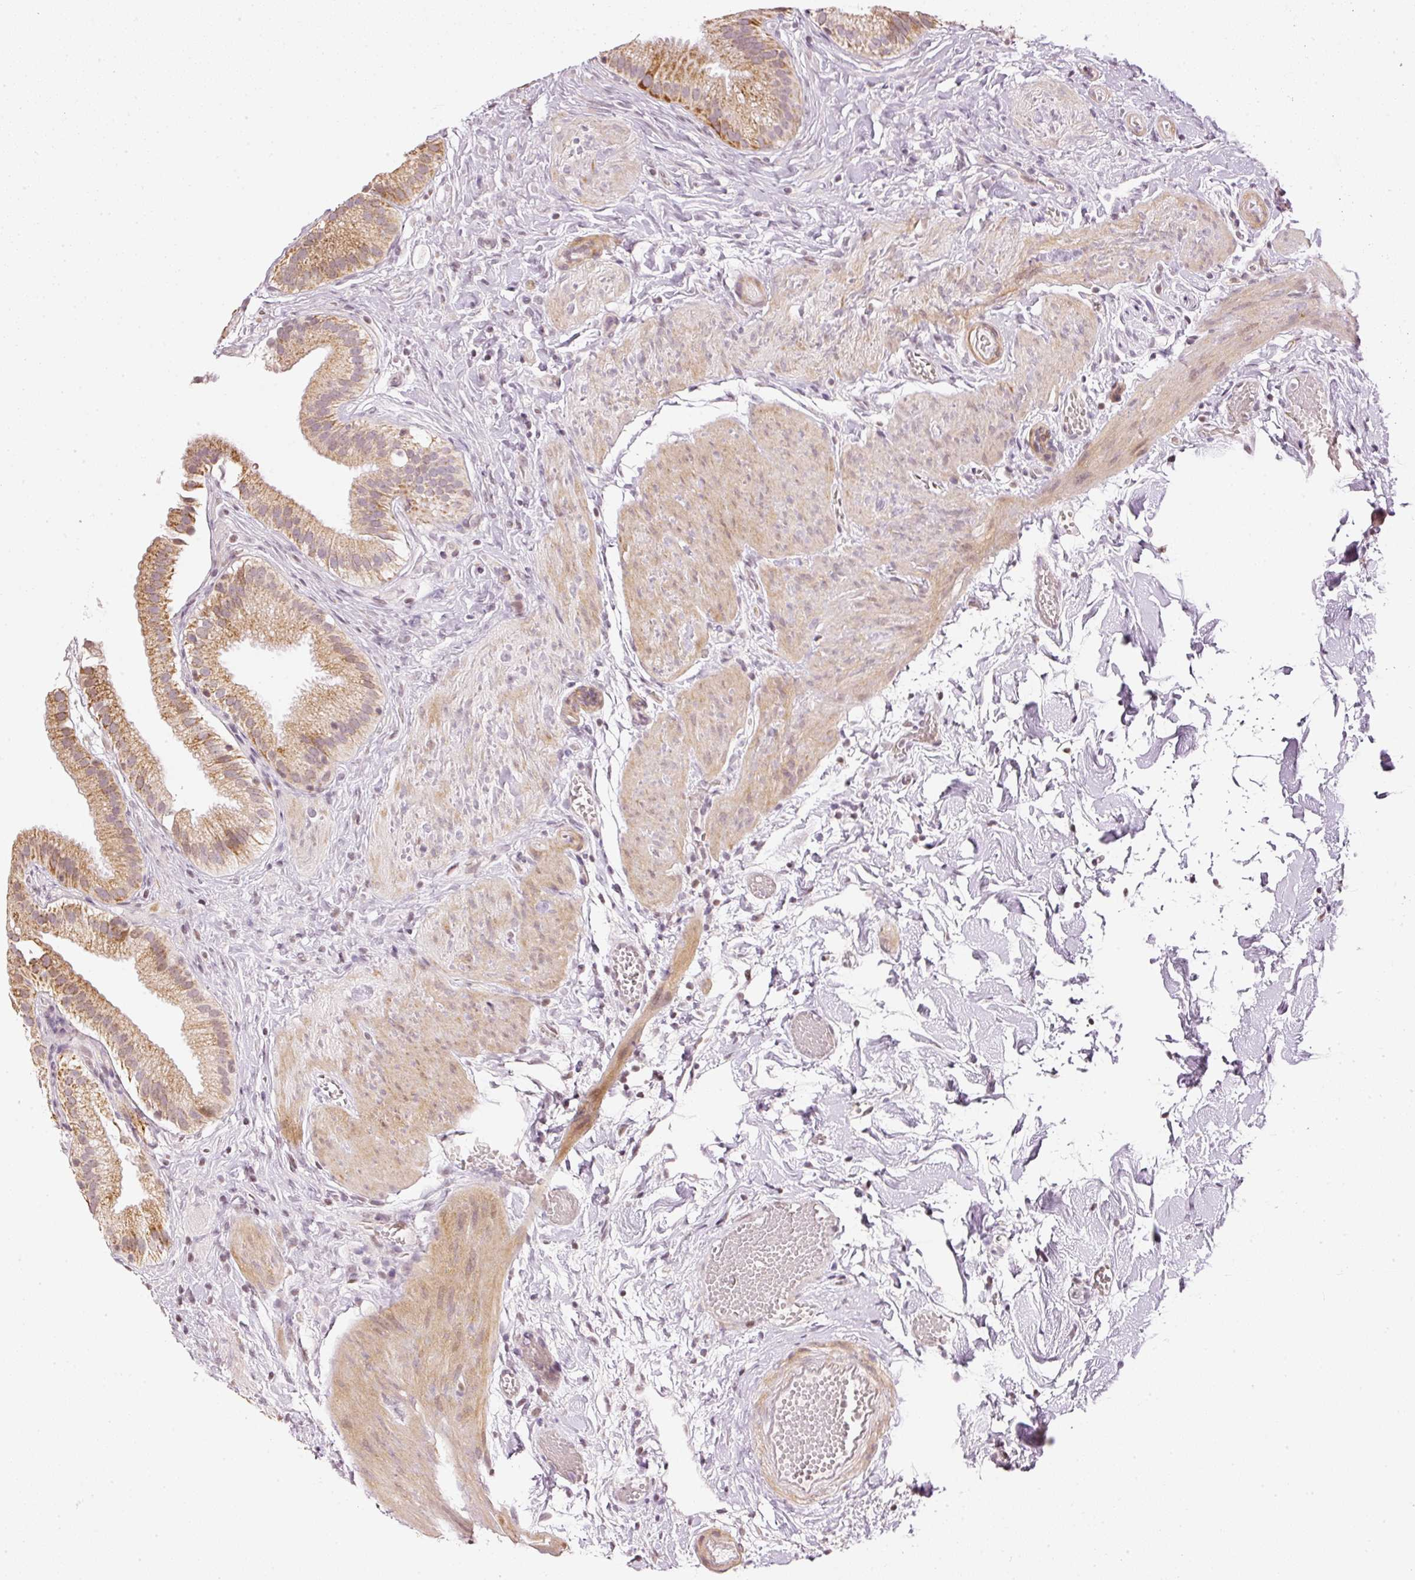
{"staining": {"intensity": "moderate", "quantity": ">75%", "location": "cytoplasmic/membranous,nuclear"}, "tissue": "gallbladder", "cell_type": "Glandular cells", "image_type": "normal", "snomed": [{"axis": "morphology", "description": "Normal tissue, NOS"}, {"axis": "topography", "description": "Gallbladder"}], "caption": "Gallbladder was stained to show a protein in brown. There is medium levels of moderate cytoplasmic/membranous,nuclear positivity in about >75% of glandular cells. (Brightfield microscopy of DAB IHC at high magnification).", "gene": "NRDE2", "patient": {"sex": "female", "age": 63}}